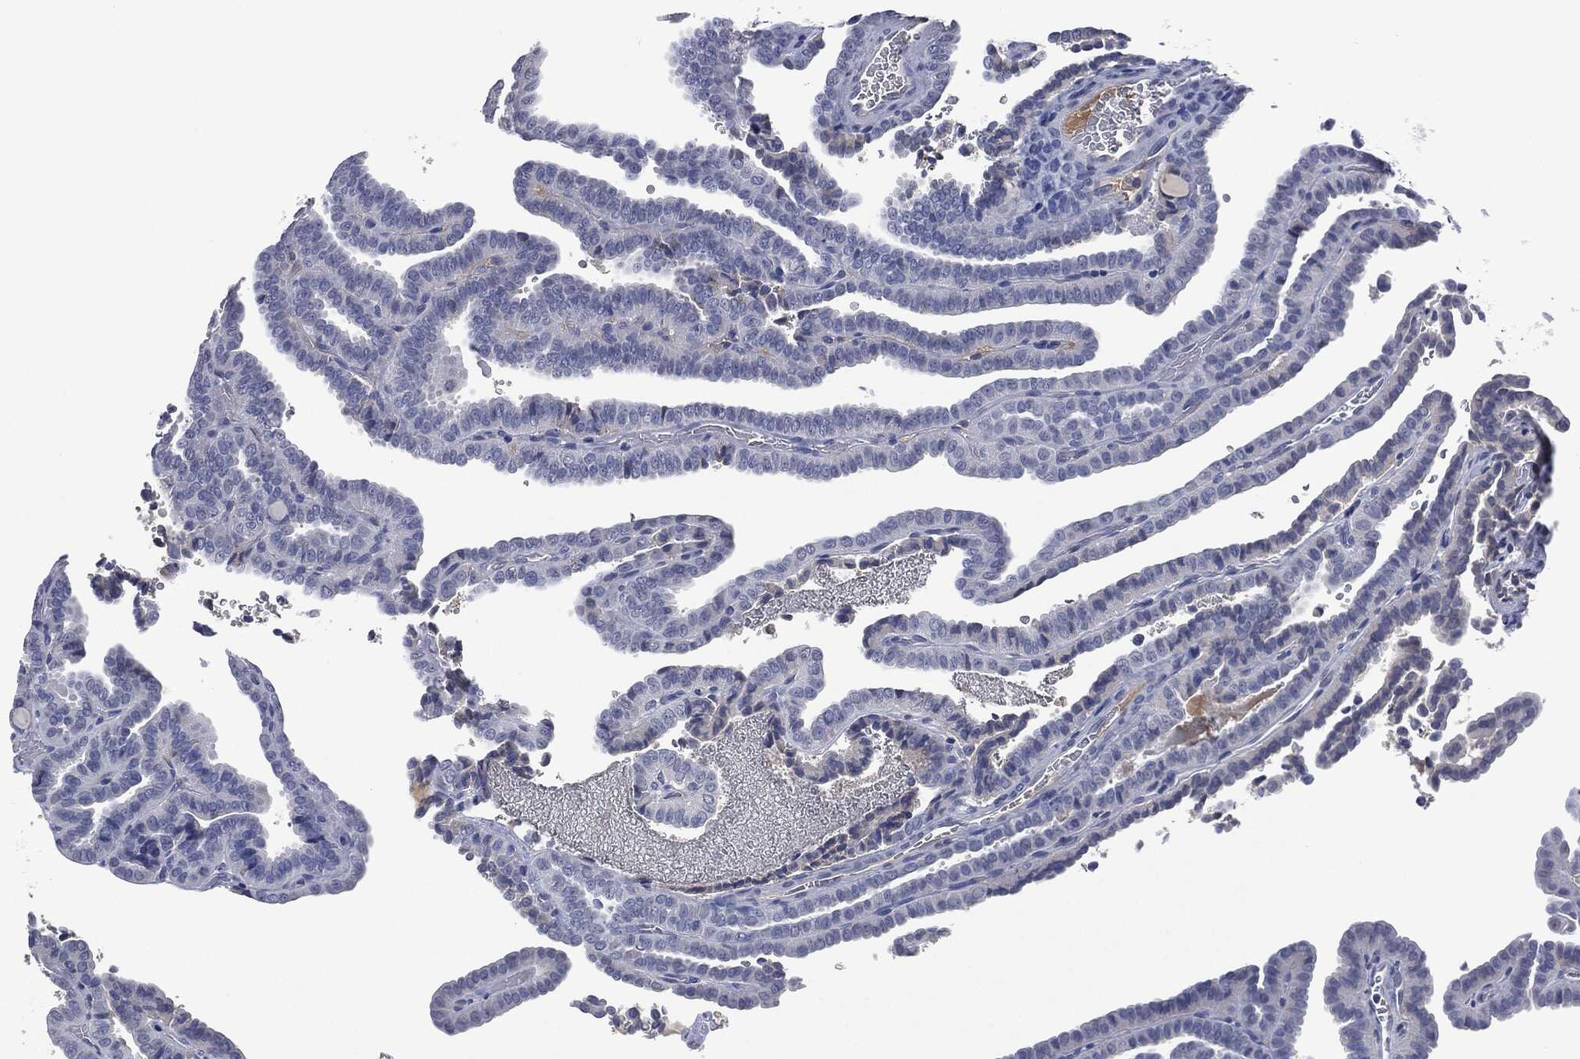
{"staining": {"intensity": "negative", "quantity": "none", "location": "none"}, "tissue": "thyroid cancer", "cell_type": "Tumor cells", "image_type": "cancer", "snomed": [{"axis": "morphology", "description": "Papillary adenocarcinoma, NOS"}, {"axis": "topography", "description": "Thyroid gland"}], "caption": "High magnification brightfield microscopy of thyroid cancer (papillary adenocarcinoma) stained with DAB (brown) and counterstained with hematoxylin (blue): tumor cells show no significant positivity.", "gene": "SIGLEC7", "patient": {"sex": "female", "age": 39}}